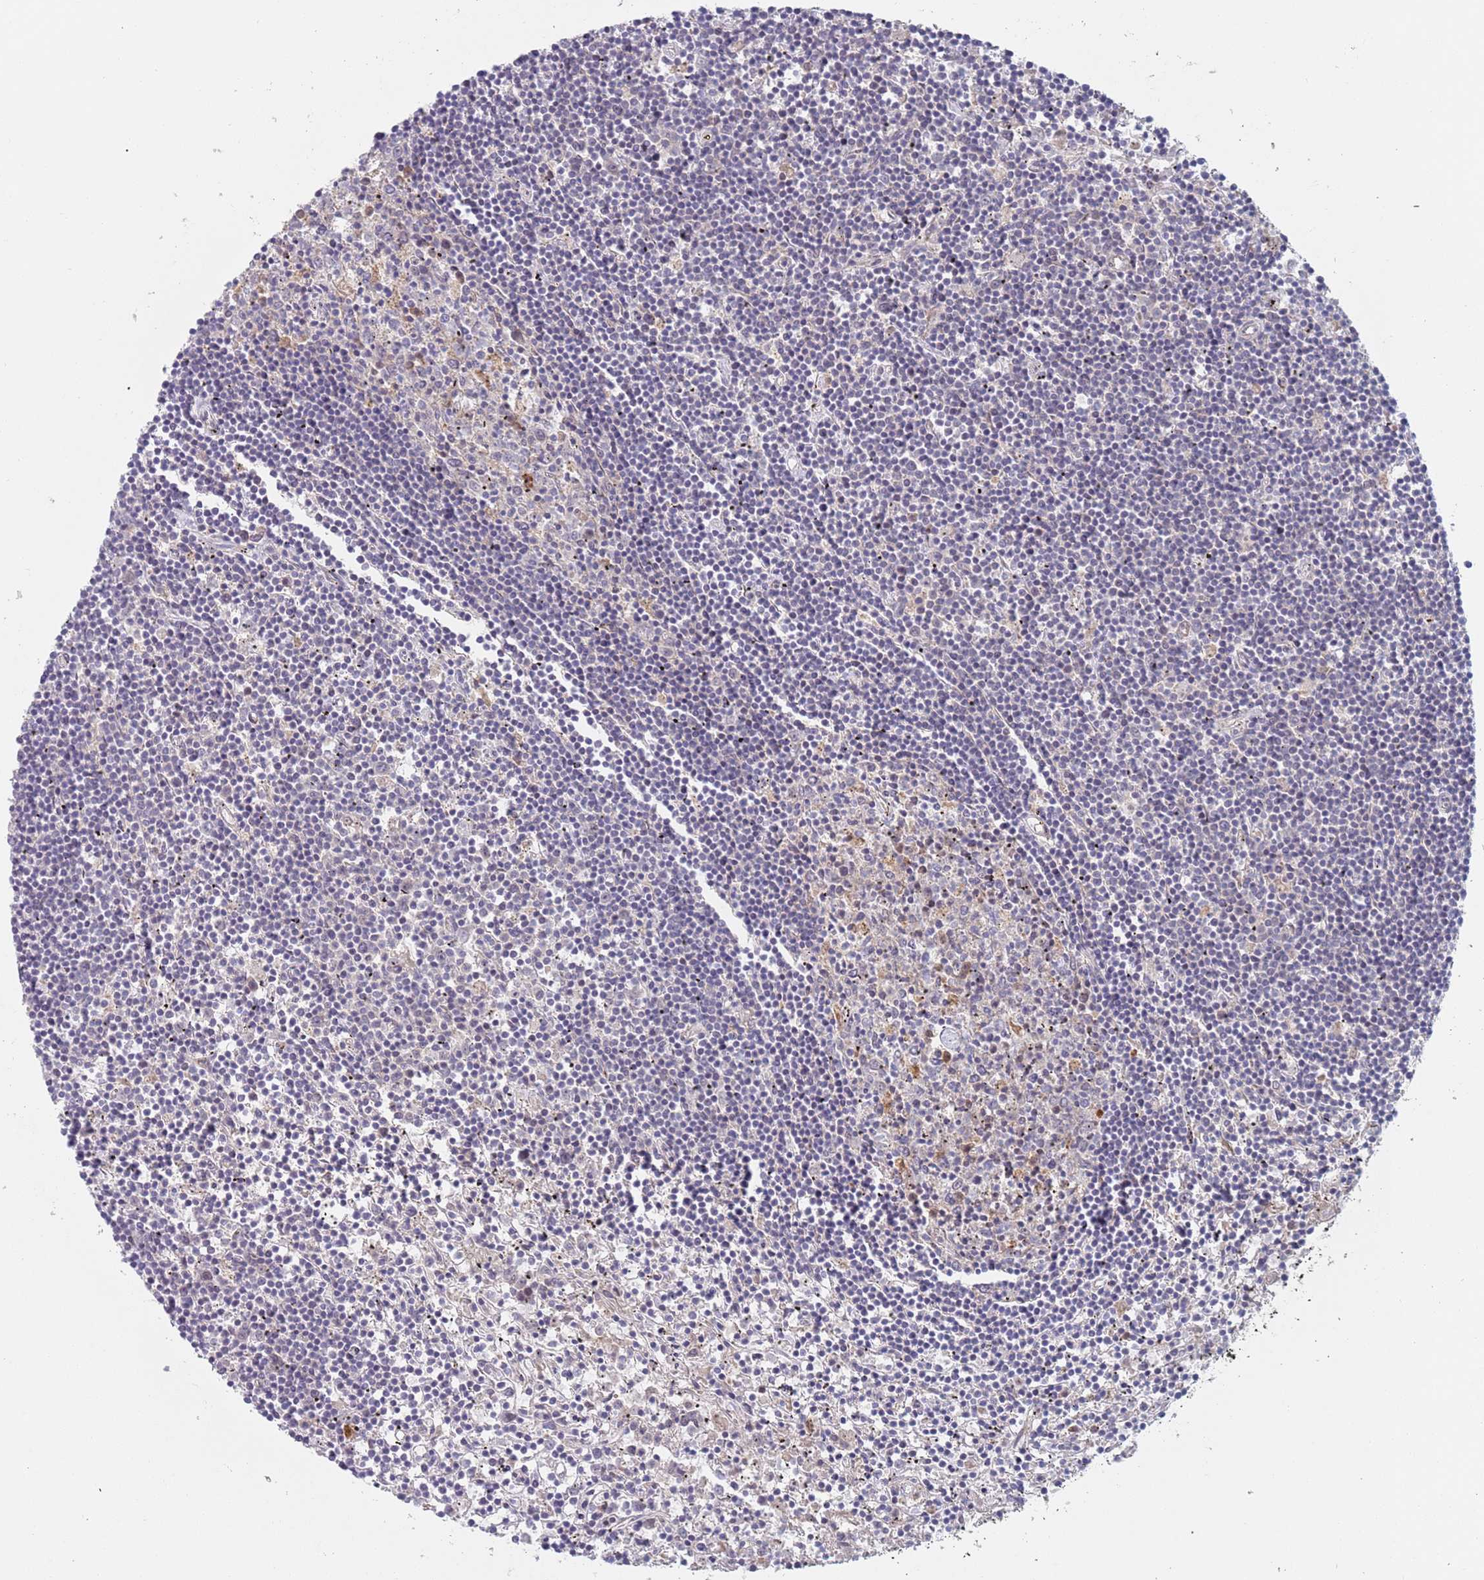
{"staining": {"intensity": "negative", "quantity": "none", "location": "none"}, "tissue": "lymphoma", "cell_type": "Tumor cells", "image_type": "cancer", "snomed": [{"axis": "morphology", "description": "Malignant lymphoma, non-Hodgkin's type, Low grade"}, {"axis": "topography", "description": "Spleen"}], "caption": "Lymphoma was stained to show a protein in brown. There is no significant positivity in tumor cells.", "gene": "ZNF140", "patient": {"sex": "male", "age": 76}}